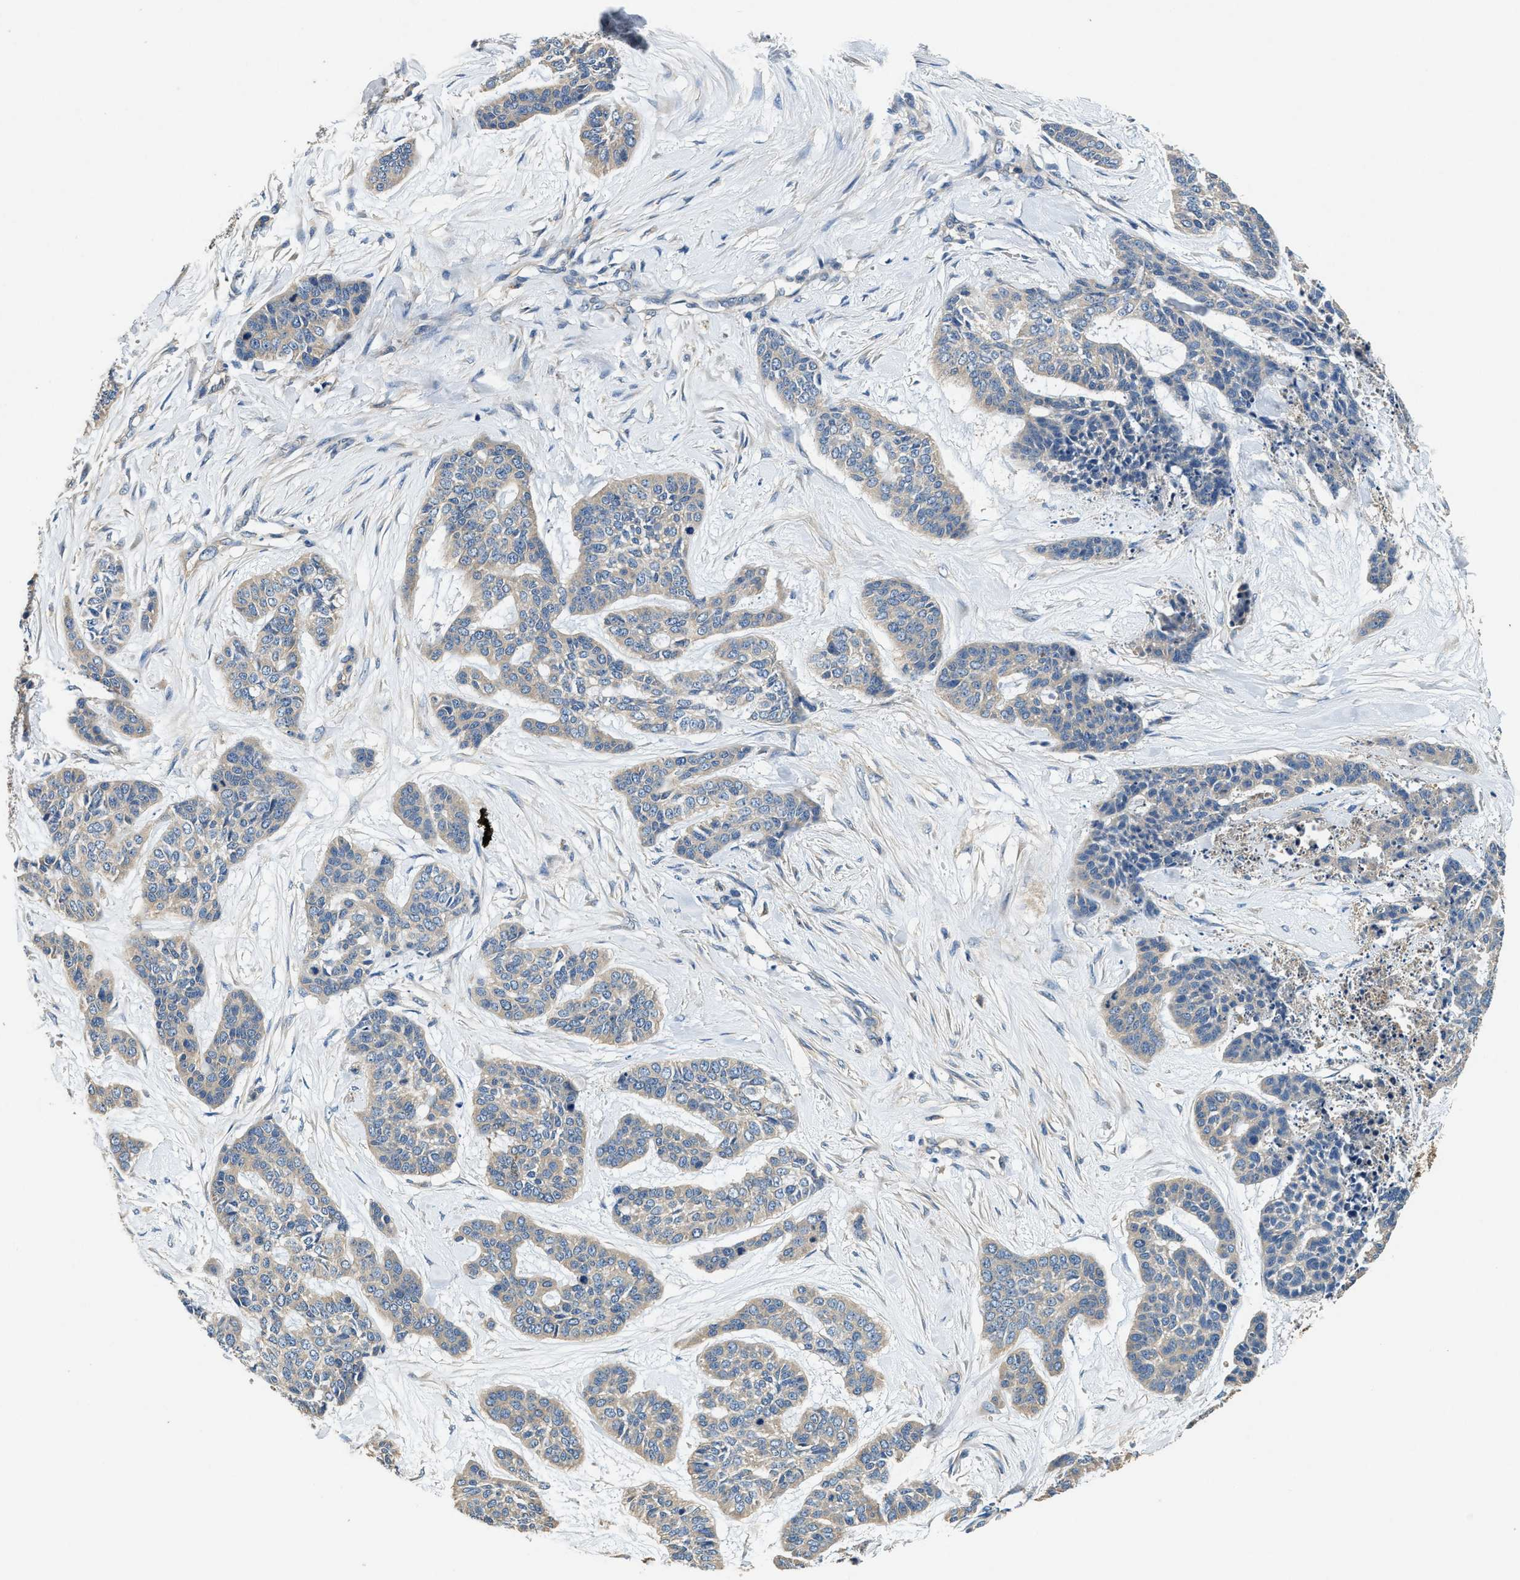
{"staining": {"intensity": "weak", "quantity": ">75%", "location": "cytoplasmic/membranous"}, "tissue": "skin cancer", "cell_type": "Tumor cells", "image_type": "cancer", "snomed": [{"axis": "morphology", "description": "Basal cell carcinoma"}, {"axis": "topography", "description": "Skin"}], "caption": "Weak cytoplasmic/membranous positivity is appreciated in about >75% of tumor cells in skin cancer (basal cell carcinoma). Nuclei are stained in blue.", "gene": "BLOC1S1", "patient": {"sex": "female", "age": 64}}